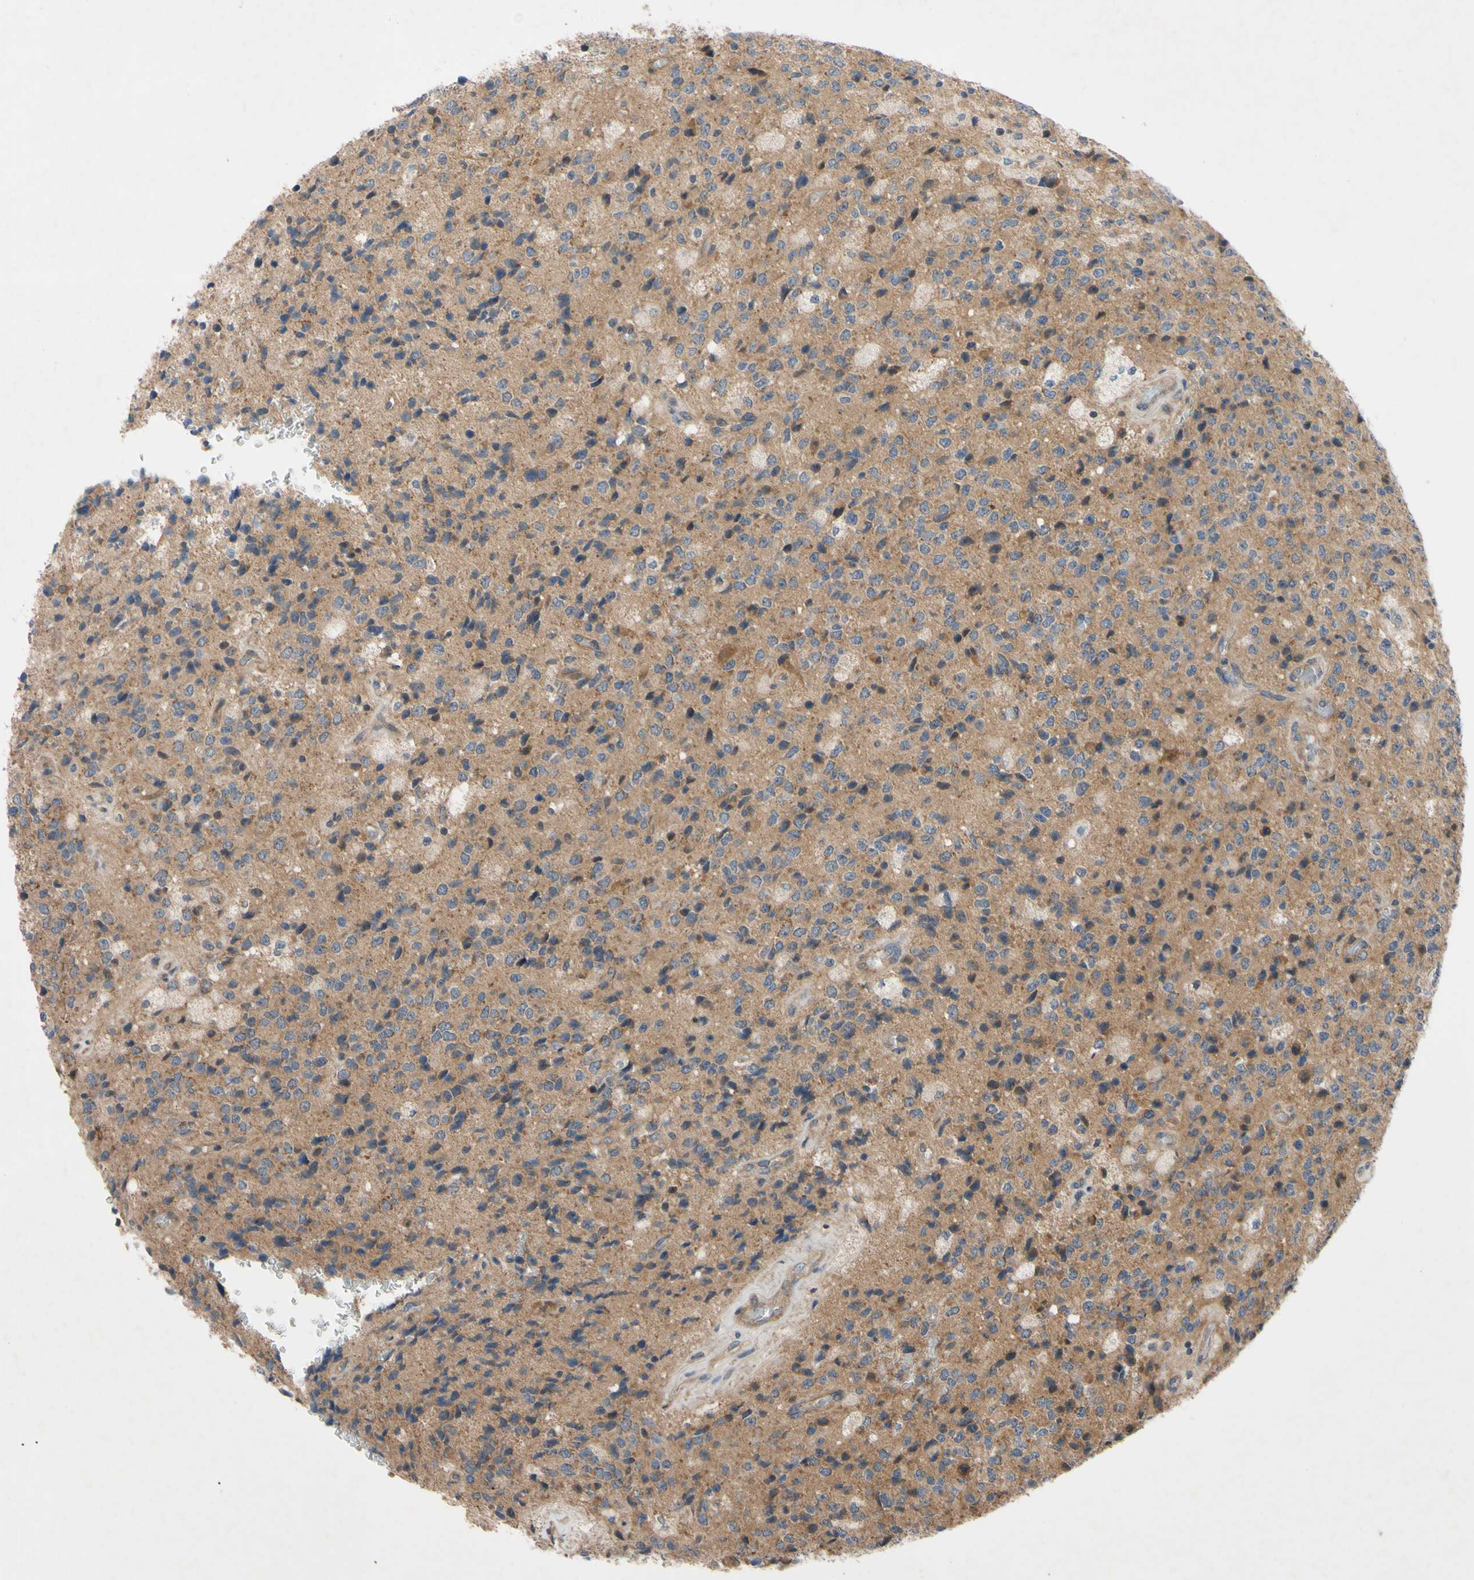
{"staining": {"intensity": "weak", "quantity": "25%-75%", "location": "cytoplasmic/membranous"}, "tissue": "glioma", "cell_type": "Tumor cells", "image_type": "cancer", "snomed": [{"axis": "morphology", "description": "Glioma, malignant, High grade"}, {"axis": "topography", "description": "pancreas cauda"}], "caption": "About 25%-75% of tumor cells in high-grade glioma (malignant) exhibit weak cytoplasmic/membranous protein positivity as visualized by brown immunohistochemical staining.", "gene": "SVIL", "patient": {"sex": "male", "age": 60}}